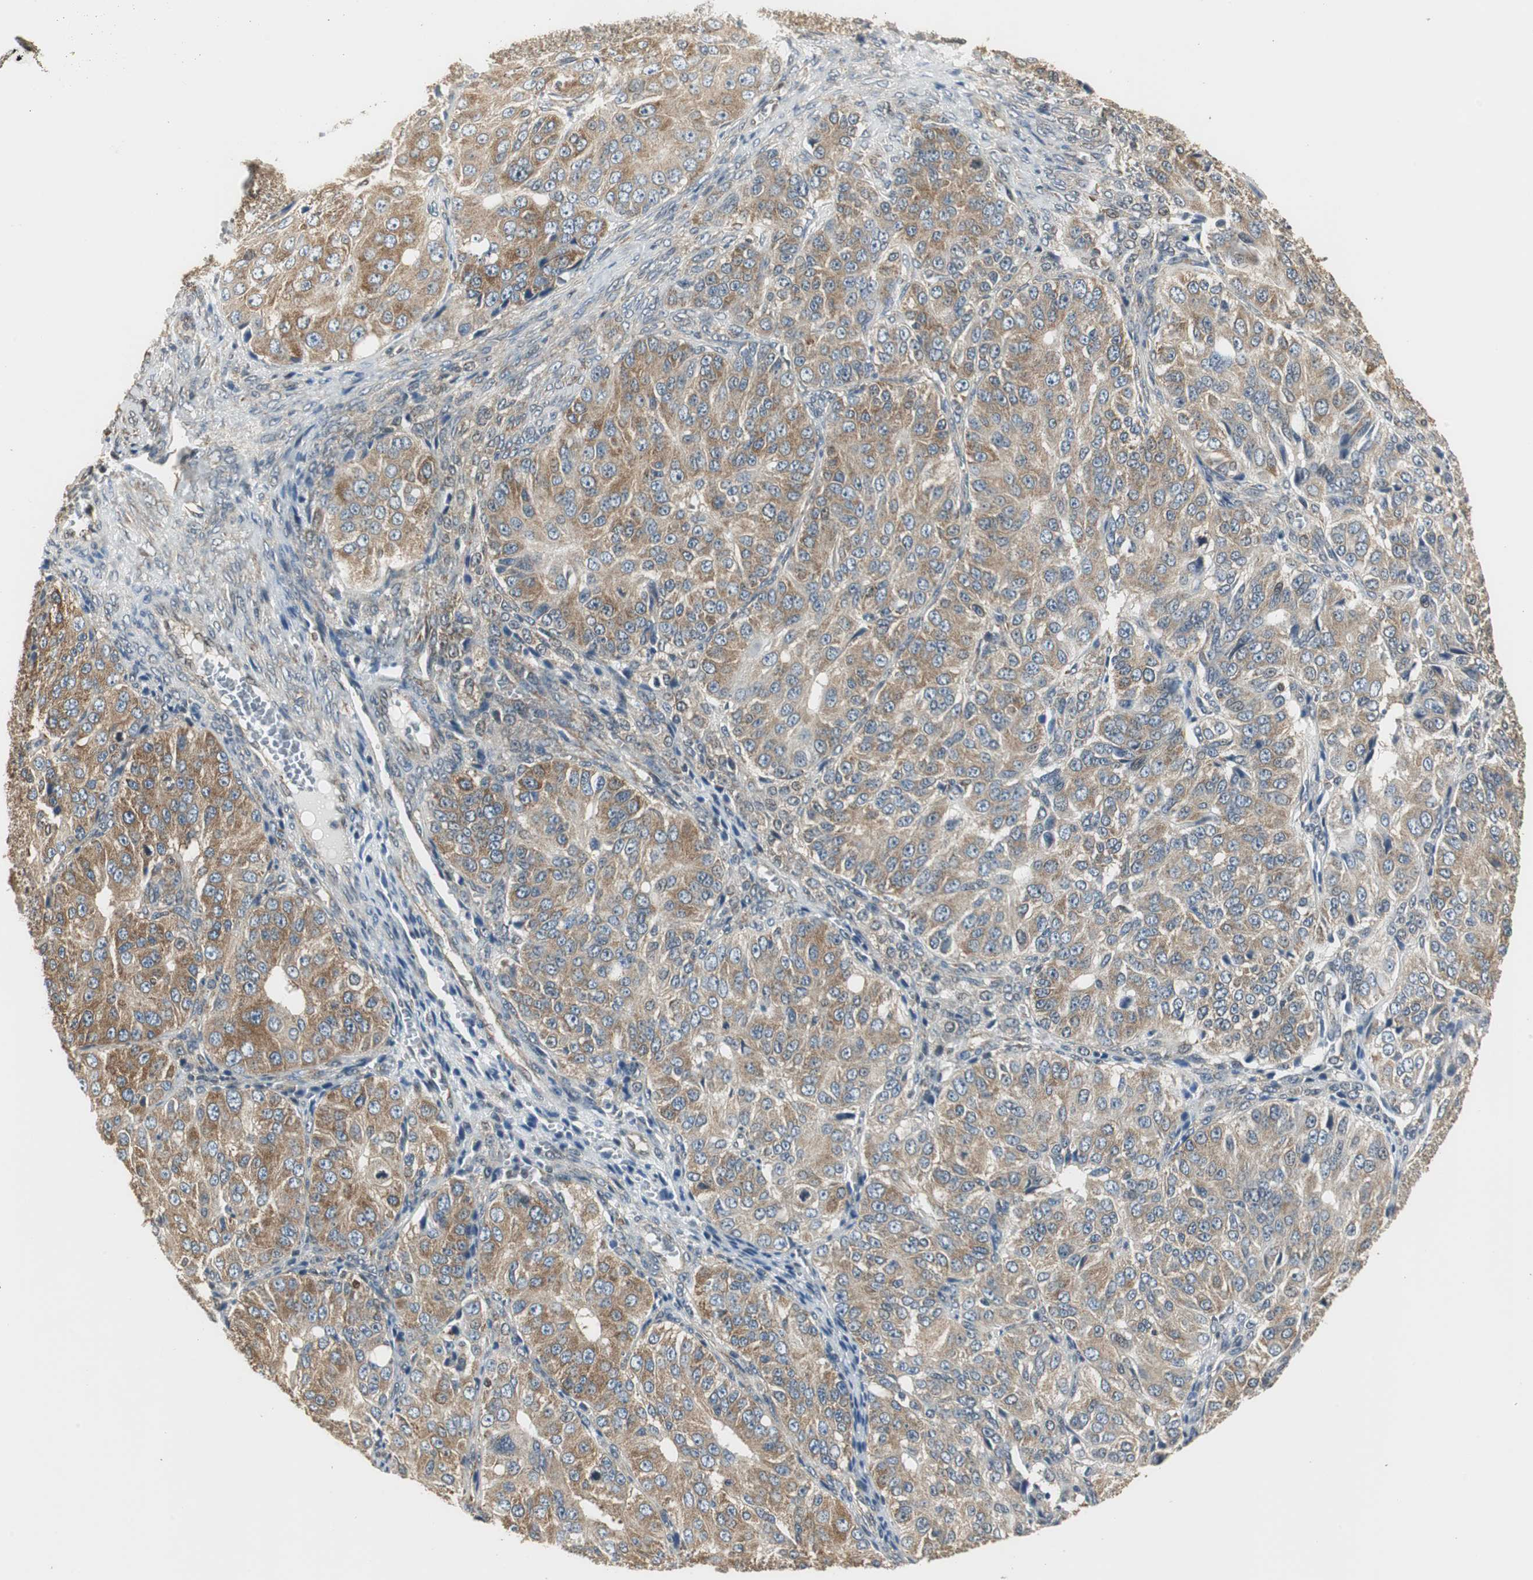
{"staining": {"intensity": "moderate", "quantity": ">75%", "location": "cytoplasmic/membranous"}, "tissue": "ovarian cancer", "cell_type": "Tumor cells", "image_type": "cancer", "snomed": [{"axis": "morphology", "description": "Carcinoma, endometroid"}, {"axis": "topography", "description": "Ovary"}], "caption": "Ovarian cancer (endometroid carcinoma) tissue displays moderate cytoplasmic/membranous staining in approximately >75% of tumor cells Using DAB (brown) and hematoxylin (blue) stains, captured at high magnification using brightfield microscopy.", "gene": "CCT5", "patient": {"sex": "female", "age": 51}}